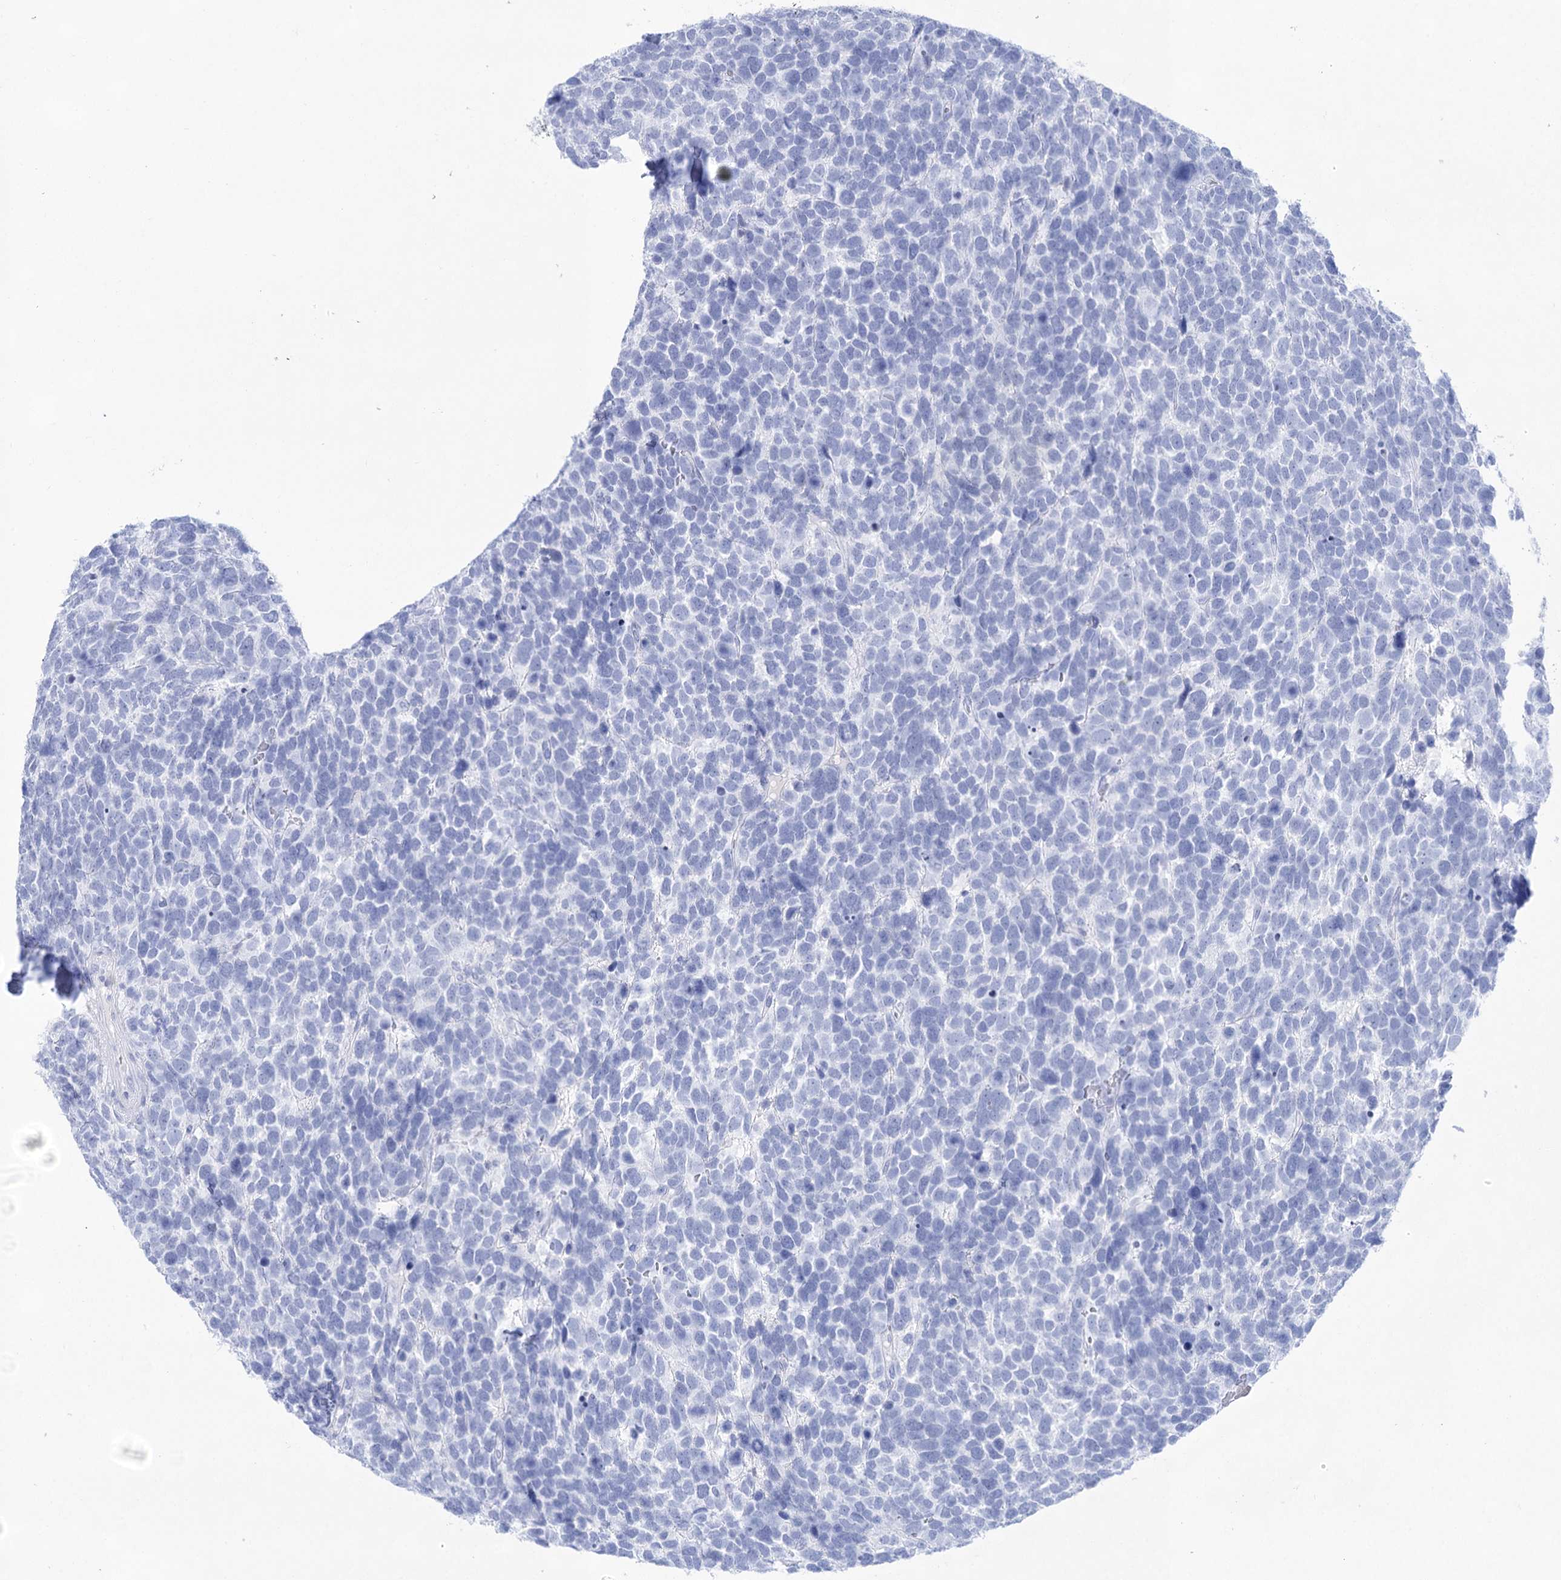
{"staining": {"intensity": "negative", "quantity": "none", "location": "none"}, "tissue": "urothelial cancer", "cell_type": "Tumor cells", "image_type": "cancer", "snomed": [{"axis": "morphology", "description": "Urothelial carcinoma, High grade"}, {"axis": "topography", "description": "Urinary bladder"}], "caption": "An IHC image of urothelial cancer is shown. There is no staining in tumor cells of urothelial cancer.", "gene": "LALBA", "patient": {"sex": "female", "age": 82}}